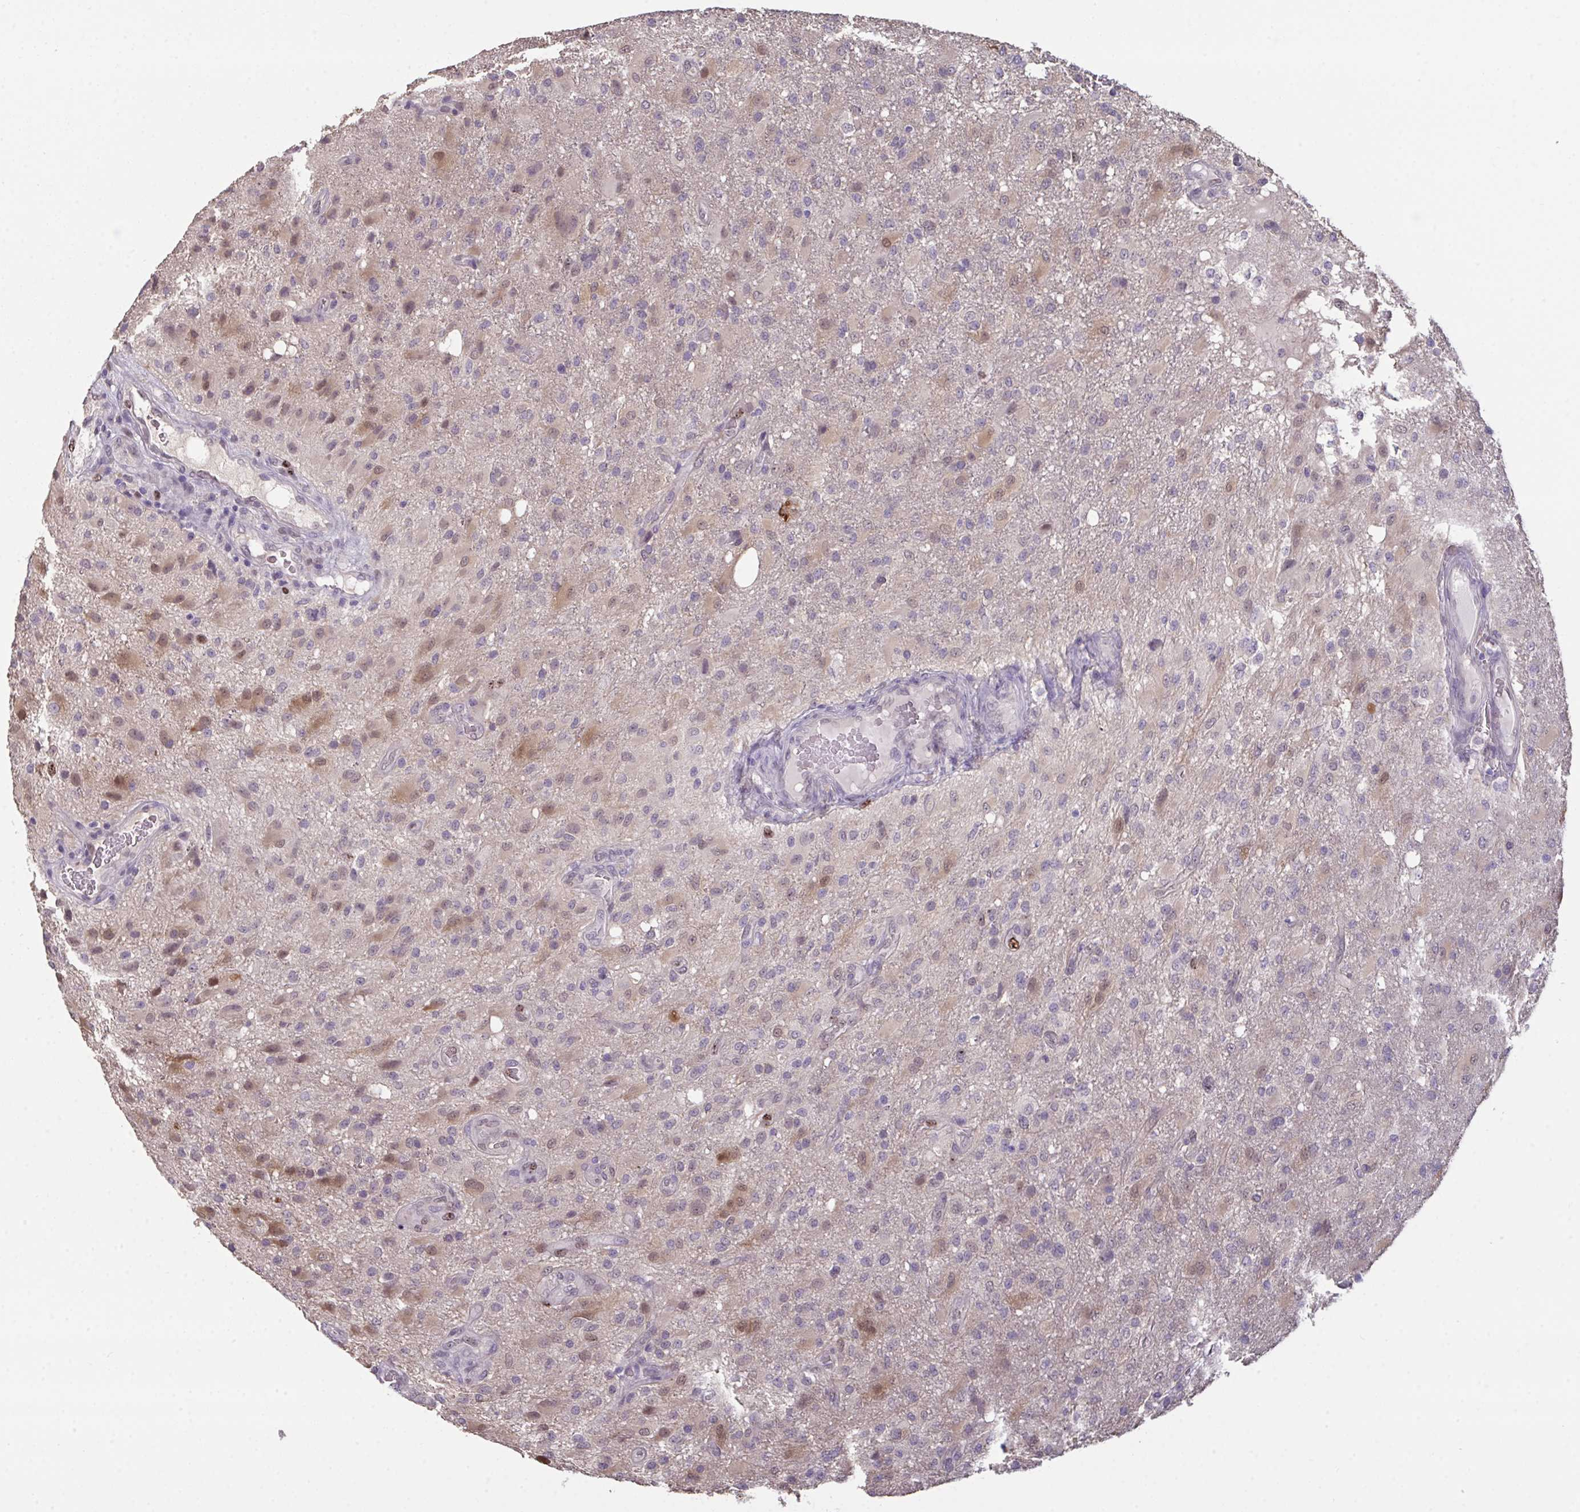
{"staining": {"intensity": "weak", "quantity": "25%-75%", "location": "cytoplasmic/membranous,nuclear"}, "tissue": "glioma", "cell_type": "Tumor cells", "image_type": "cancer", "snomed": [{"axis": "morphology", "description": "Glioma, malignant, High grade"}, {"axis": "topography", "description": "Brain"}], "caption": "This is an image of immunohistochemistry (IHC) staining of malignant high-grade glioma, which shows weak expression in the cytoplasmic/membranous and nuclear of tumor cells.", "gene": "SETD7", "patient": {"sex": "male", "age": 53}}